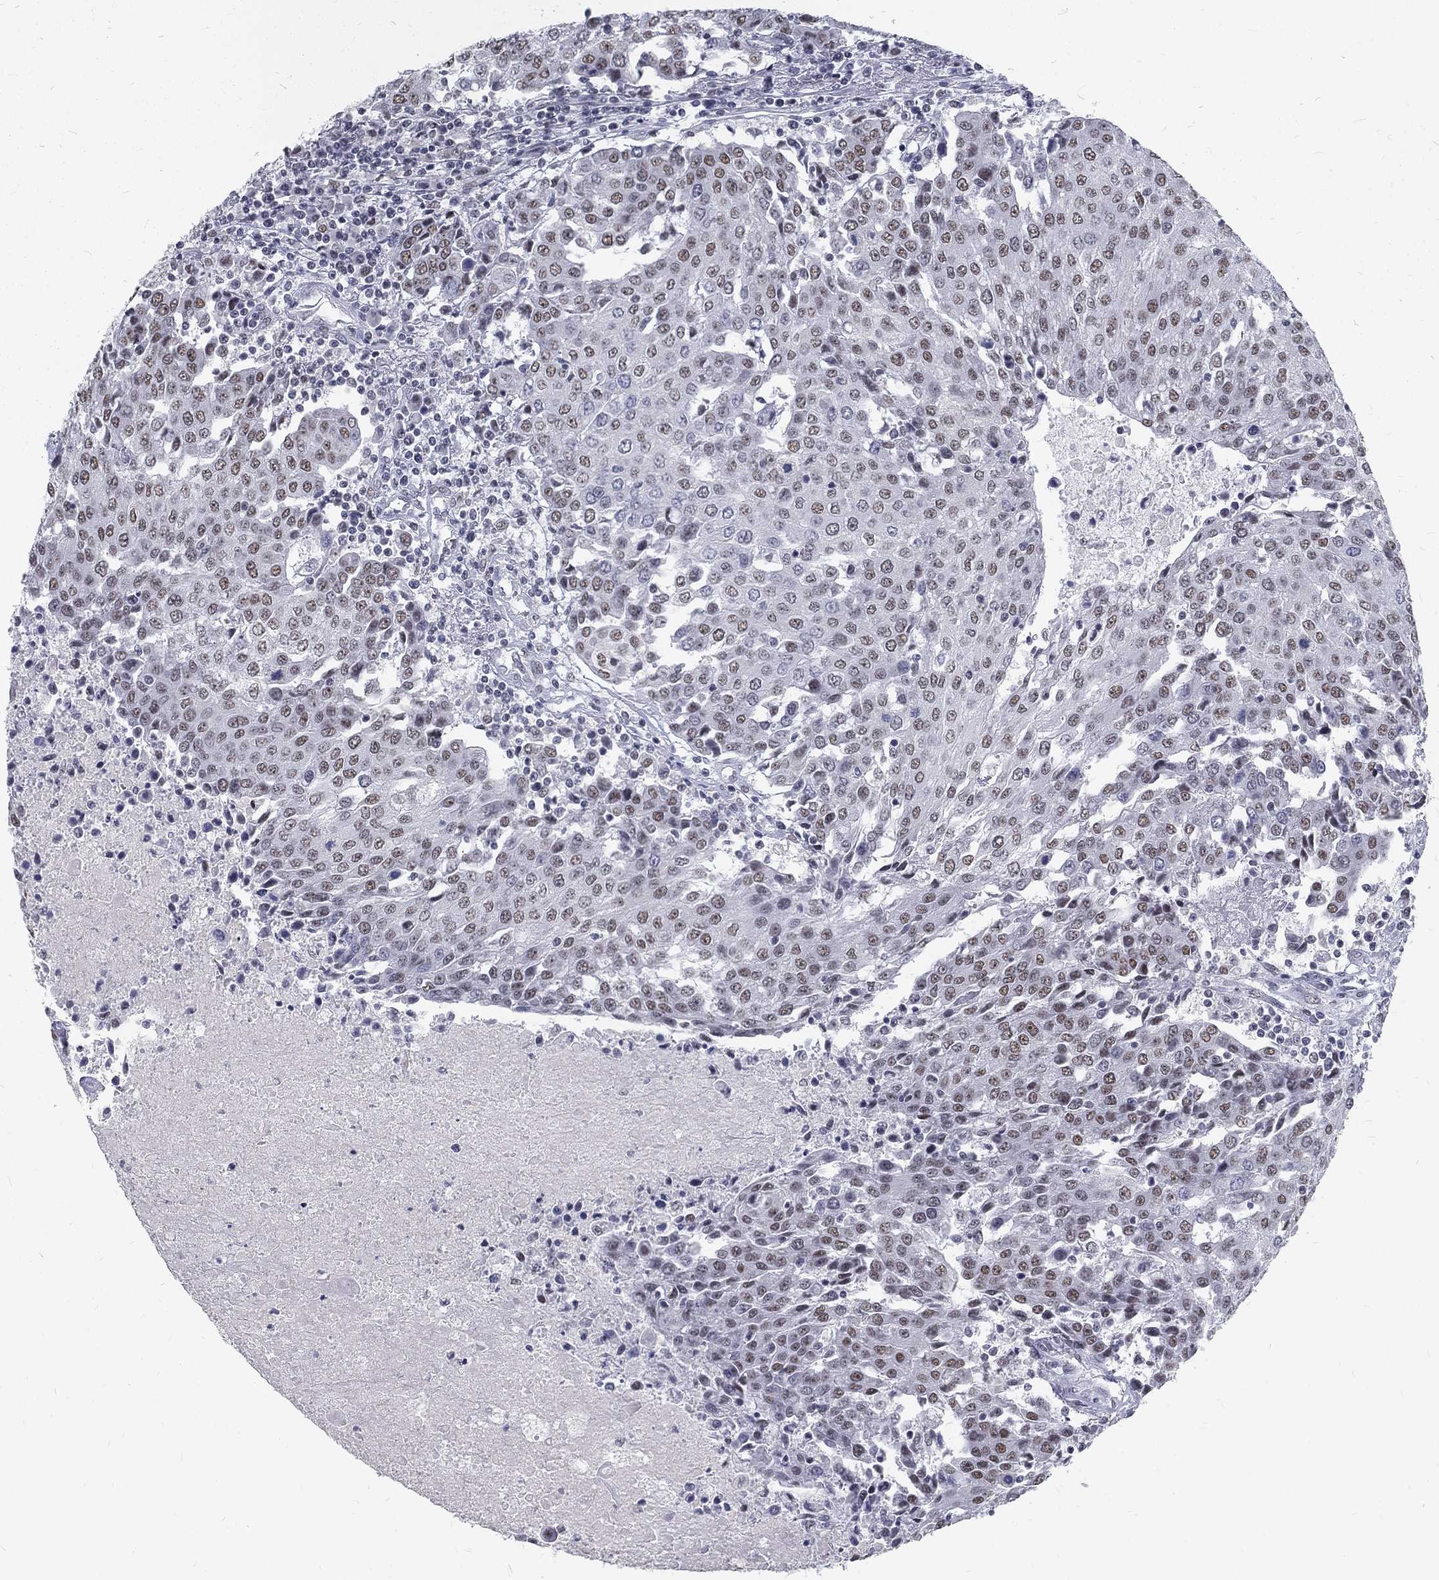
{"staining": {"intensity": "moderate", "quantity": "<25%", "location": "nuclear"}, "tissue": "urothelial cancer", "cell_type": "Tumor cells", "image_type": "cancer", "snomed": [{"axis": "morphology", "description": "Urothelial carcinoma, High grade"}, {"axis": "topography", "description": "Urinary bladder"}], "caption": "Immunohistochemical staining of urothelial cancer shows moderate nuclear protein staining in approximately <25% of tumor cells.", "gene": "SNORC", "patient": {"sex": "female", "age": 85}}